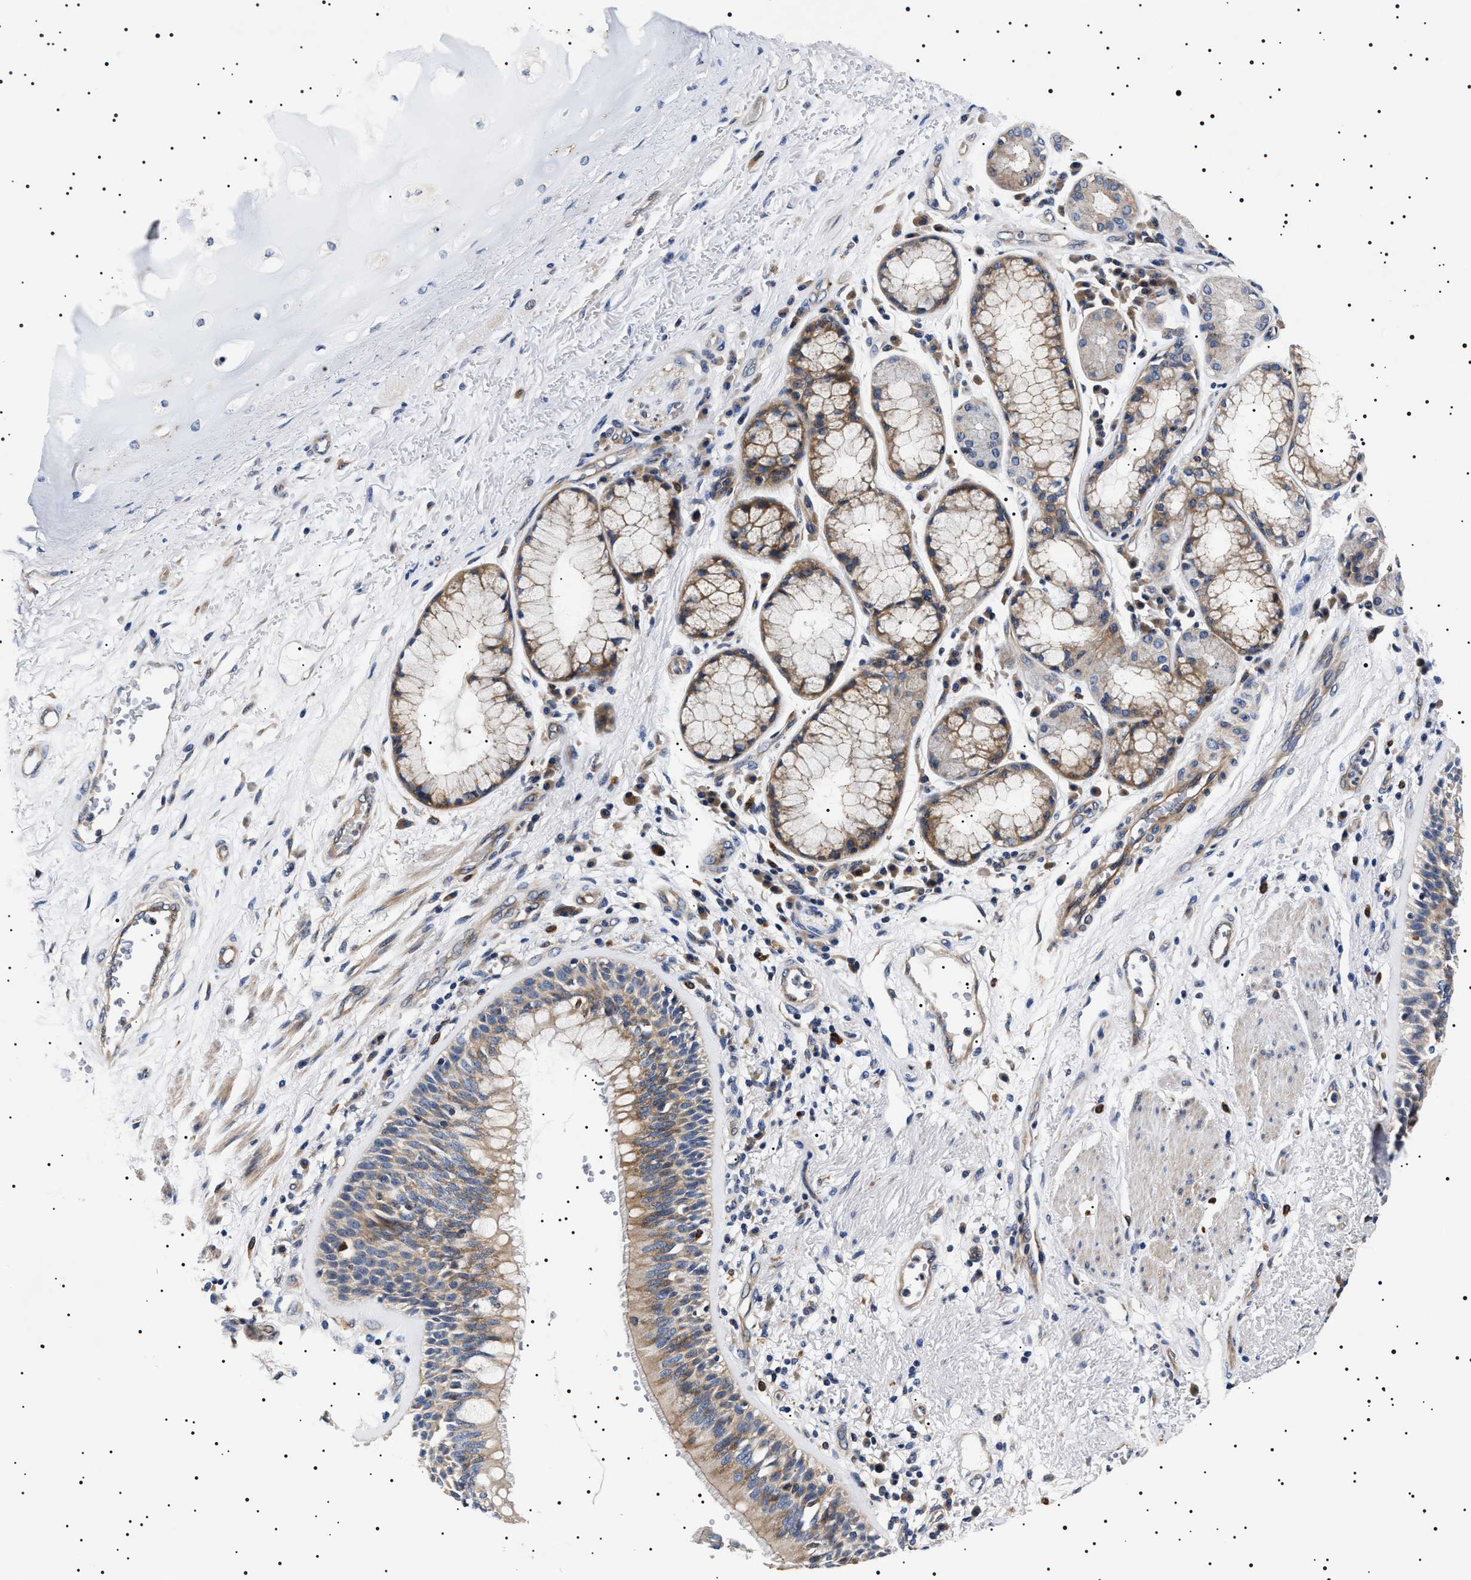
{"staining": {"intensity": "moderate", "quantity": "25%-75%", "location": "cytoplasmic/membranous"}, "tissue": "bronchus", "cell_type": "Respiratory epithelial cells", "image_type": "normal", "snomed": [{"axis": "morphology", "description": "Normal tissue, NOS"}, {"axis": "morphology", "description": "Adenocarcinoma, NOS"}, {"axis": "morphology", "description": "Adenocarcinoma, metastatic, NOS"}, {"axis": "topography", "description": "Lymph node"}, {"axis": "topography", "description": "Bronchus"}, {"axis": "topography", "description": "Lung"}], "caption": "Protein expression by immunohistochemistry (IHC) exhibits moderate cytoplasmic/membranous positivity in about 25%-75% of respiratory epithelial cells in unremarkable bronchus. (DAB (3,3'-diaminobenzidine) IHC with brightfield microscopy, high magnification).", "gene": "SLC4A7", "patient": {"sex": "female", "age": 54}}